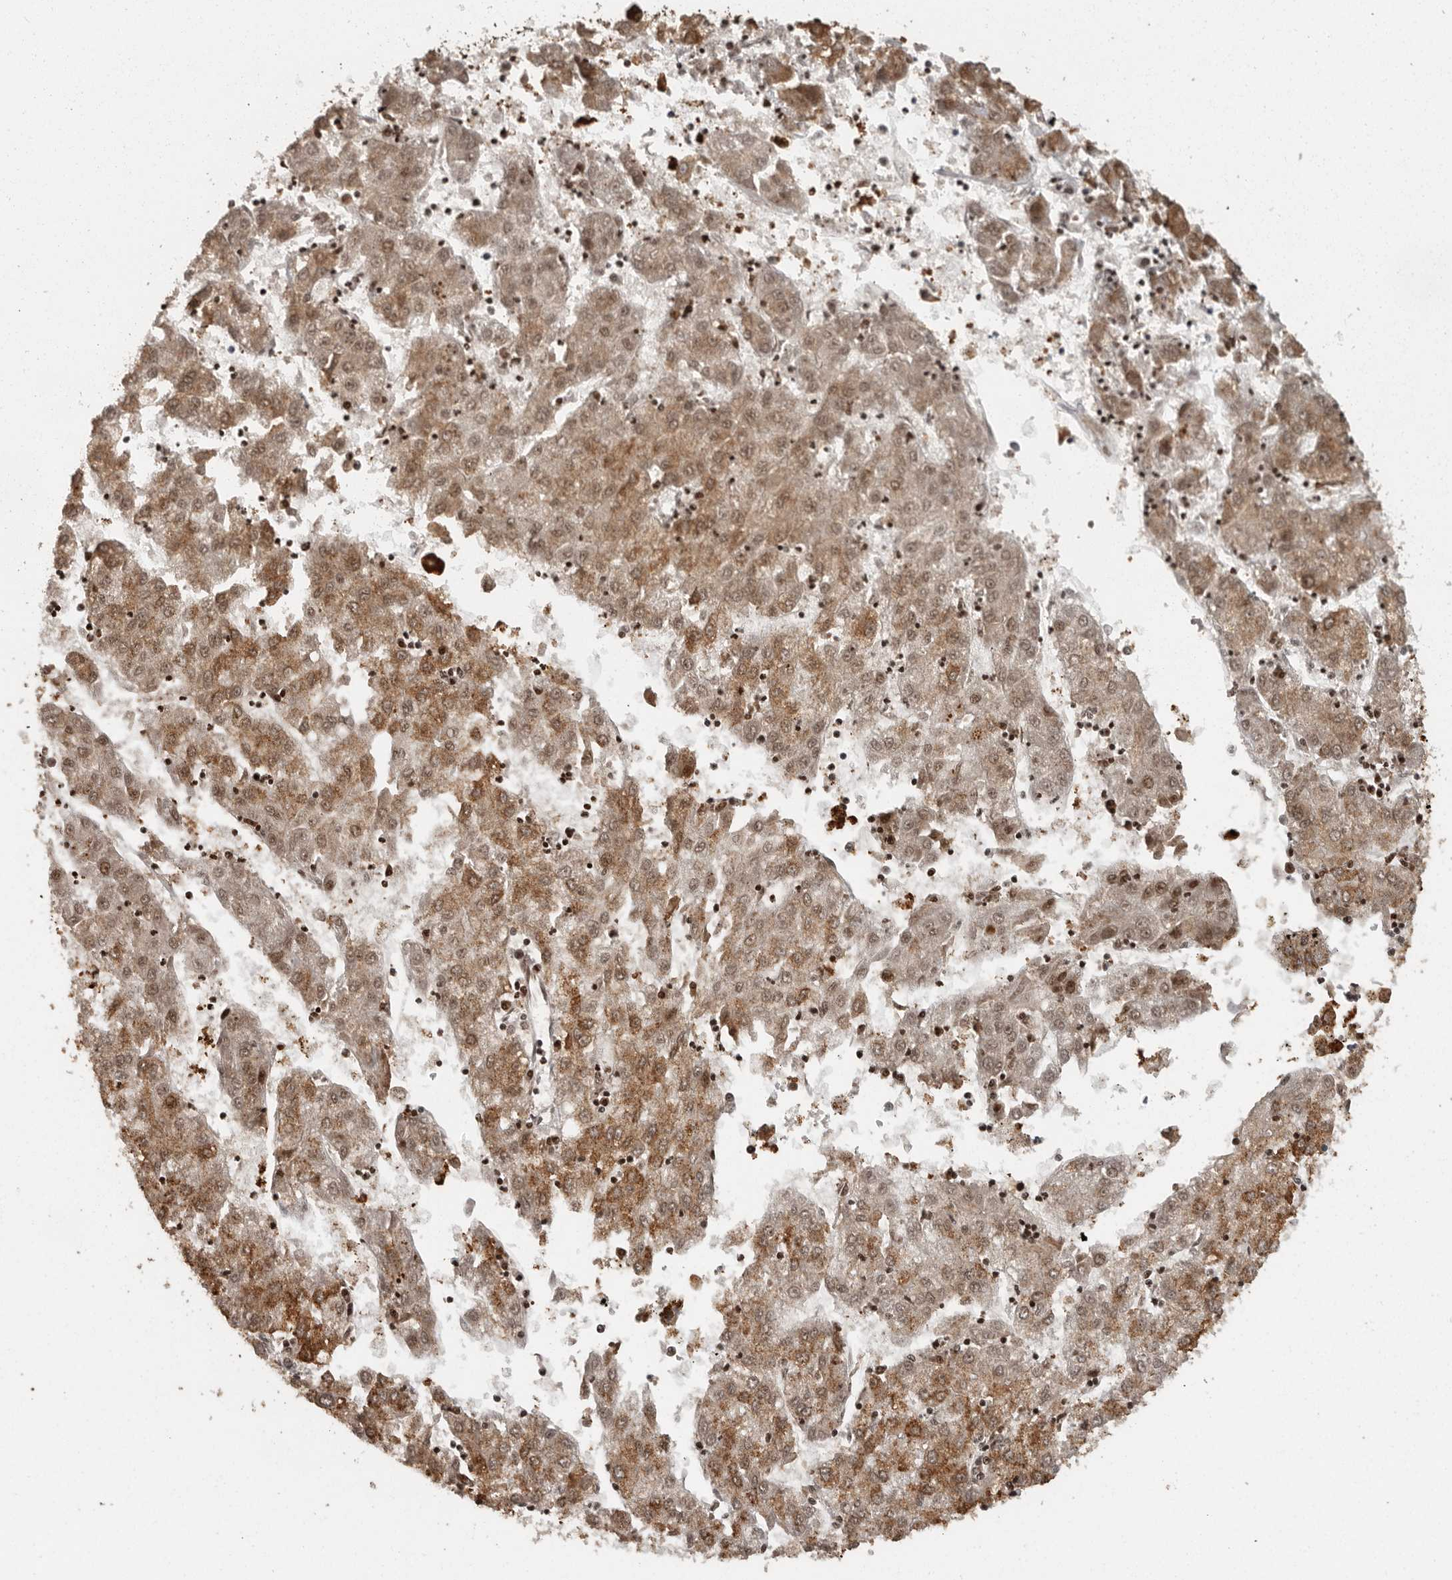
{"staining": {"intensity": "moderate", "quantity": ">75%", "location": "cytoplasmic/membranous,nuclear"}, "tissue": "liver cancer", "cell_type": "Tumor cells", "image_type": "cancer", "snomed": [{"axis": "morphology", "description": "Carcinoma, Hepatocellular, NOS"}, {"axis": "topography", "description": "Liver"}], "caption": "Protein expression analysis of liver hepatocellular carcinoma demonstrates moderate cytoplasmic/membranous and nuclear positivity in about >75% of tumor cells. (DAB = brown stain, brightfield microscopy at high magnification).", "gene": "SWT1", "patient": {"sex": "male", "age": 72}}